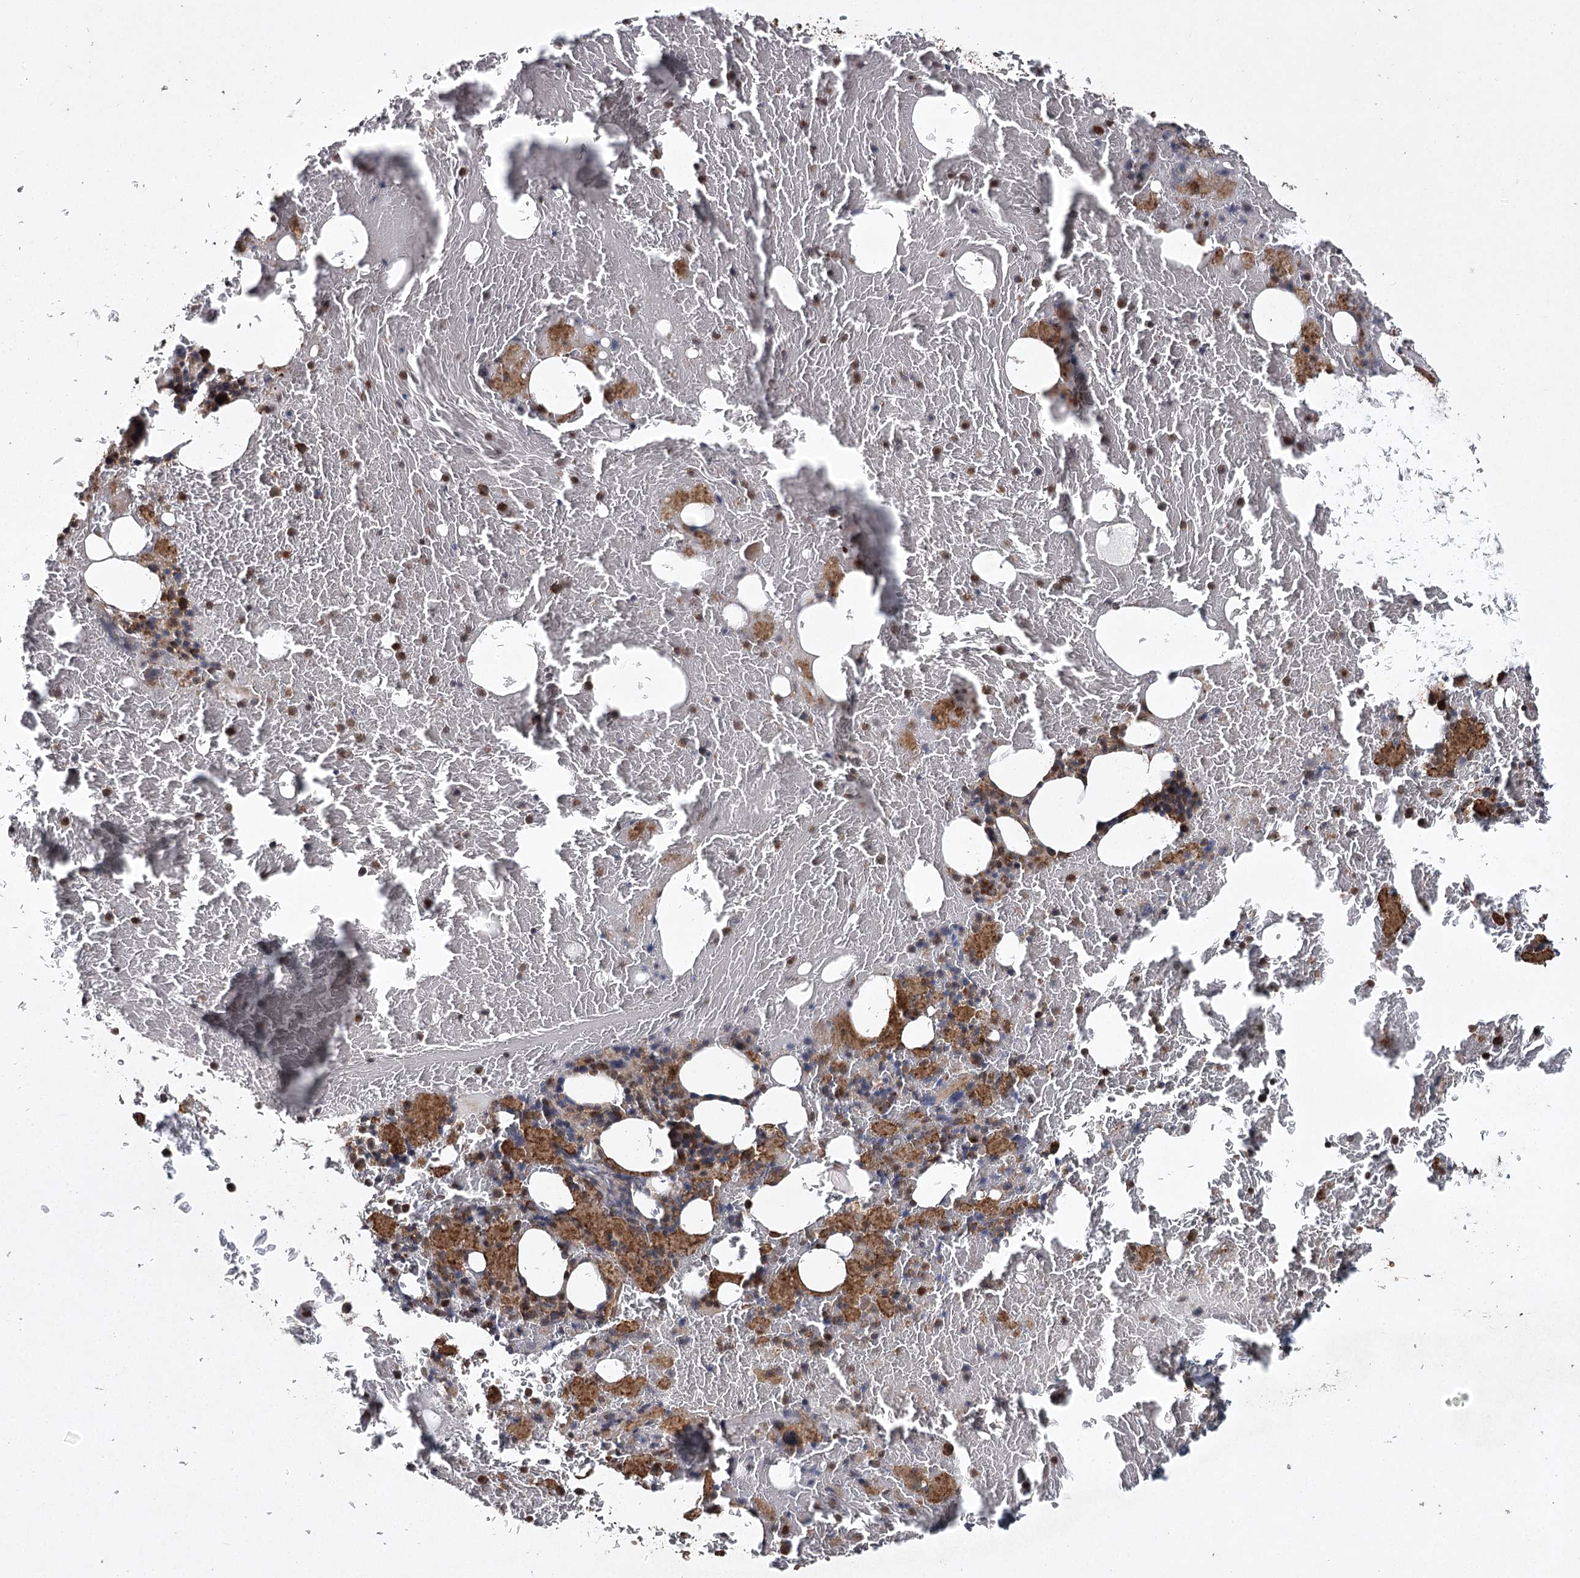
{"staining": {"intensity": "moderate", "quantity": "25%-75%", "location": "cytoplasmic/membranous"}, "tissue": "bone marrow", "cell_type": "Hematopoietic cells", "image_type": "normal", "snomed": [{"axis": "morphology", "description": "Normal tissue, NOS"}, {"axis": "topography", "description": "Bone marrow"}], "caption": "High-power microscopy captured an IHC histopathology image of normal bone marrow, revealing moderate cytoplasmic/membranous positivity in about 25%-75% of hematopoietic cells.", "gene": "RPAP3", "patient": {"sex": "male", "age": 79}}